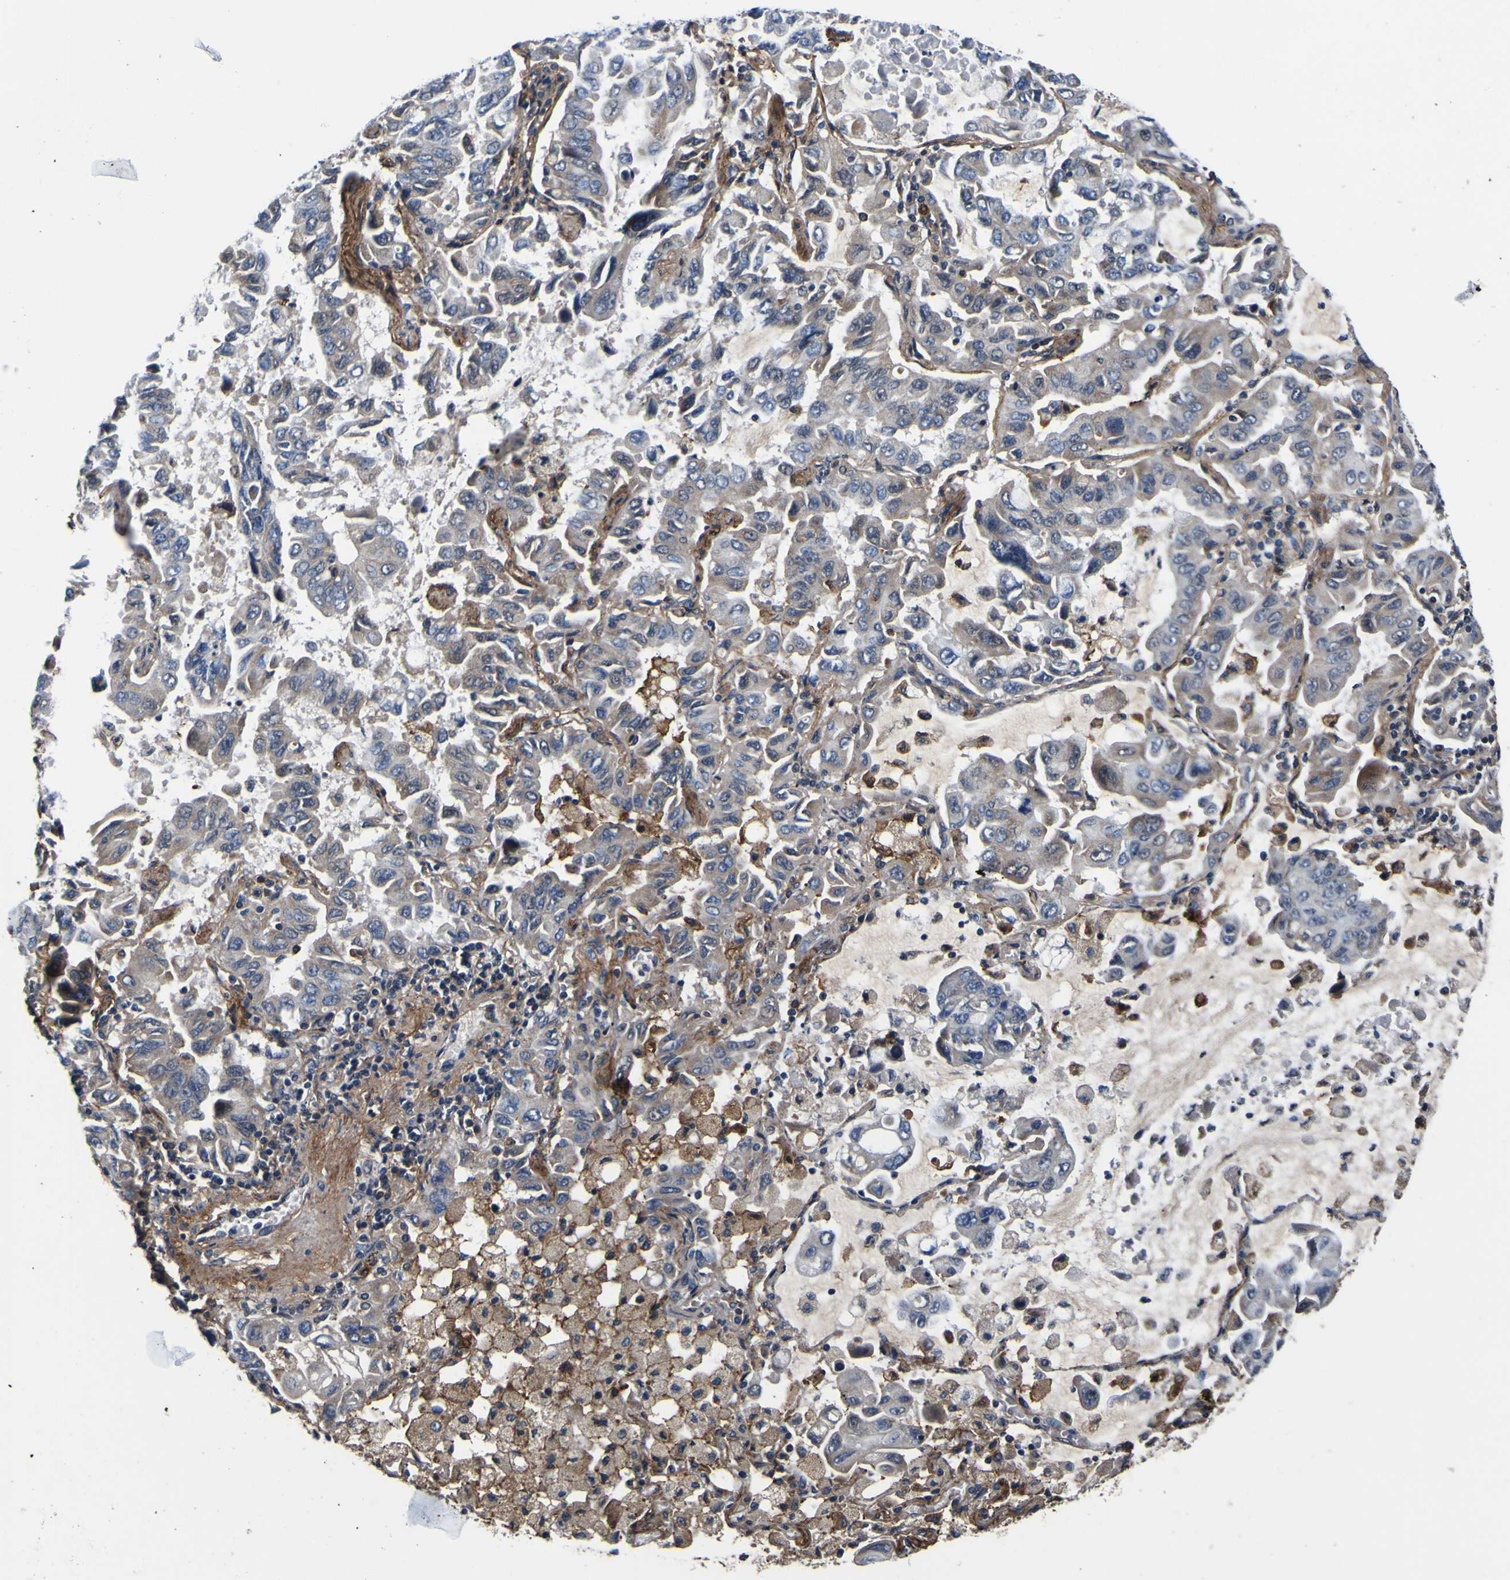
{"staining": {"intensity": "weak", "quantity": "<25%", "location": "cytoplasmic/membranous"}, "tissue": "lung cancer", "cell_type": "Tumor cells", "image_type": "cancer", "snomed": [{"axis": "morphology", "description": "Adenocarcinoma, NOS"}, {"axis": "topography", "description": "Lung"}], "caption": "Tumor cells show no significant protein staining in adenocarcinoma (lung). (Brightfield microscopy of DAB (3,3'-diaminobenzidine) immunohistochemistry (IHC) at high magnification).", "gene": "POSTN", "patient": {"sex": "male", "age": 64}}